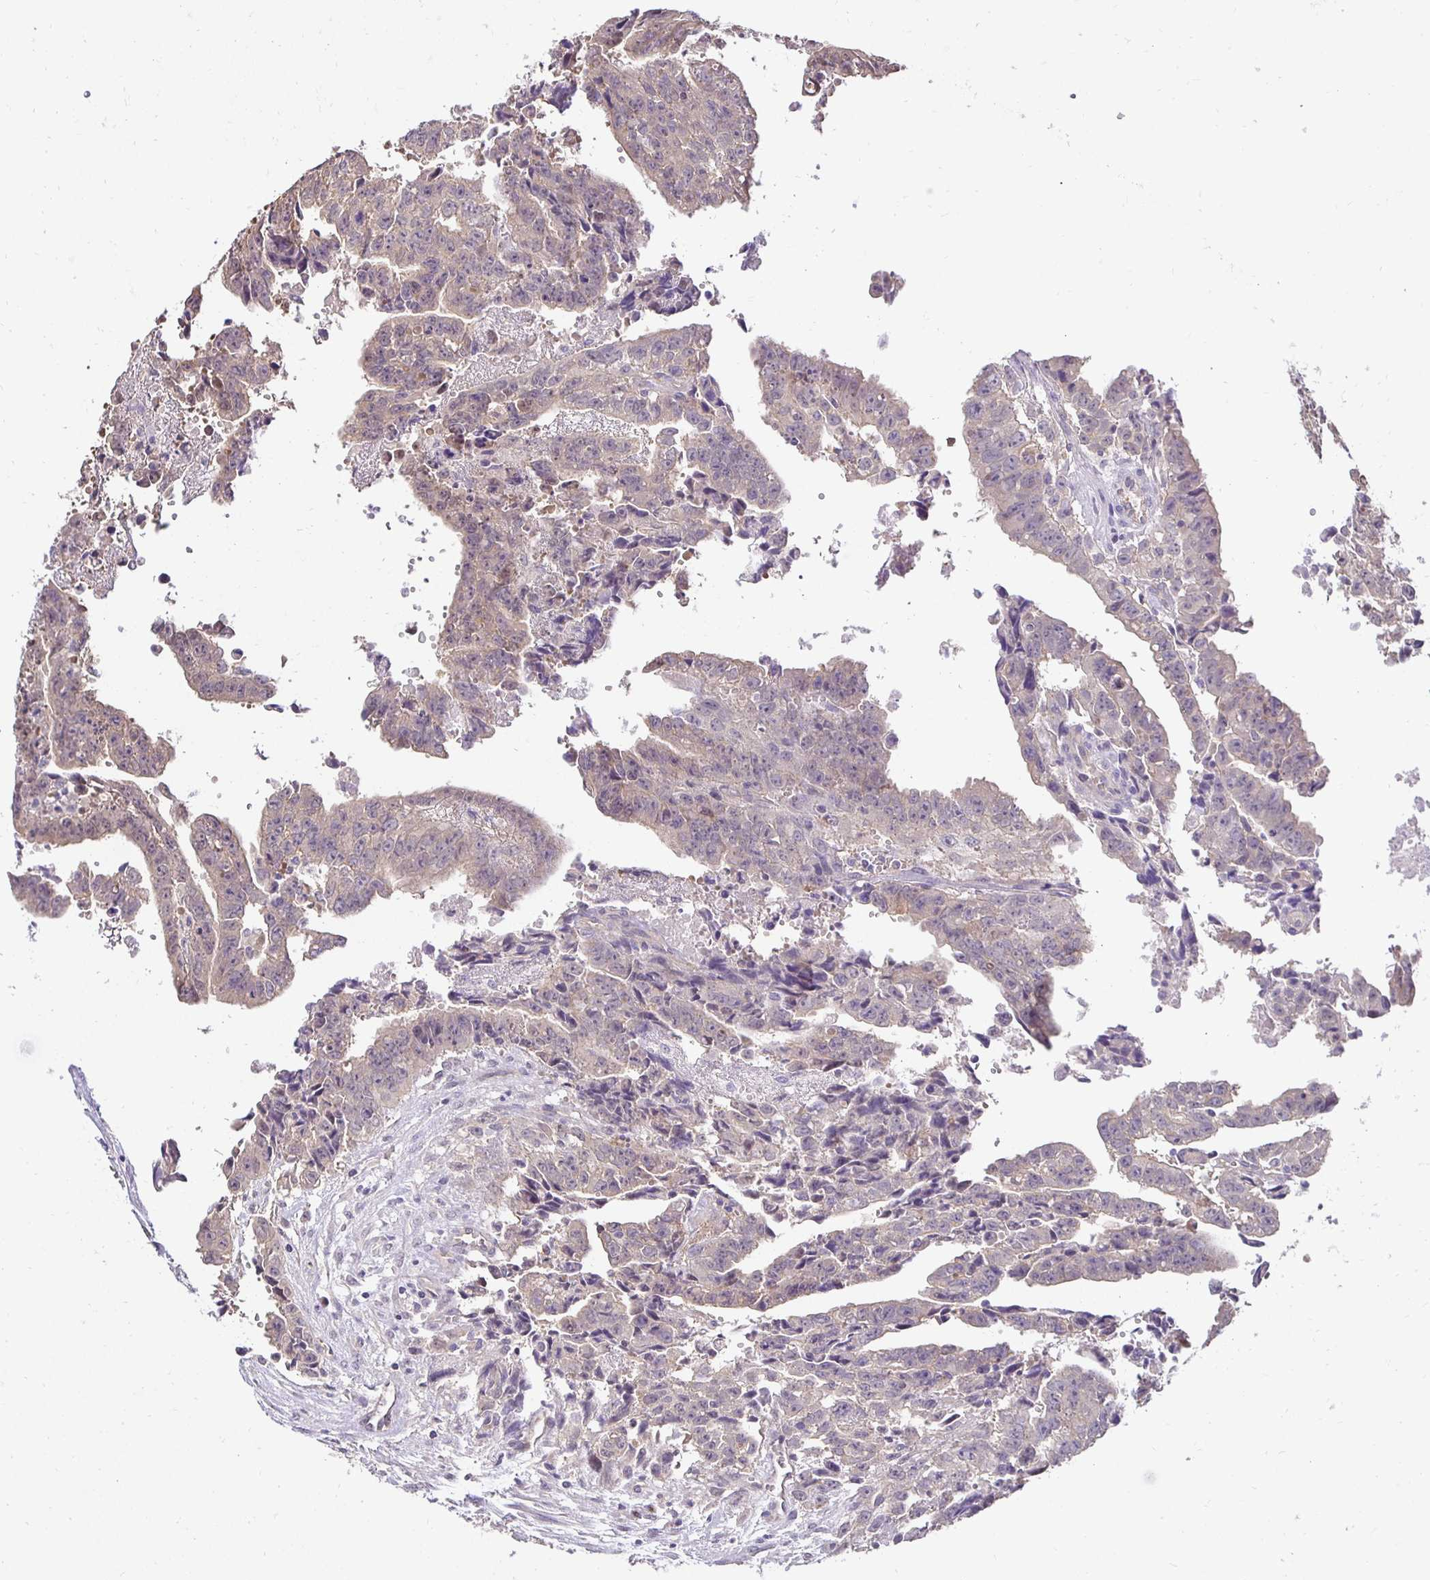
{"staining": {"intensity": "negative", "quantity": "none", "location": "none"}, "tissue": "testis cancer", "cell_type": "Tumor cells", "image_type": "cancer", "snomed": [{"axis": "morphology", "description": "Carcinoma, Embryonal, NOS"}, {"axis": "morphology", "description": "Teratoma, malignant, NOS"}, {"axis": "topography", "description": "Testis"}], "caption": "A high-resolution histopathology image shows immunohistochemistry staining of testis cancer (embryonal carcinoma), which reveals no significant staining in tumor cells. The staining was performed using DAB to visualize the protein expression in brown, while the nuclei were stained in blue with hematoxylin (Magnification: 20x).", "gene": "SLC9A1", "patient": {"sex": "male", "age": 24}}